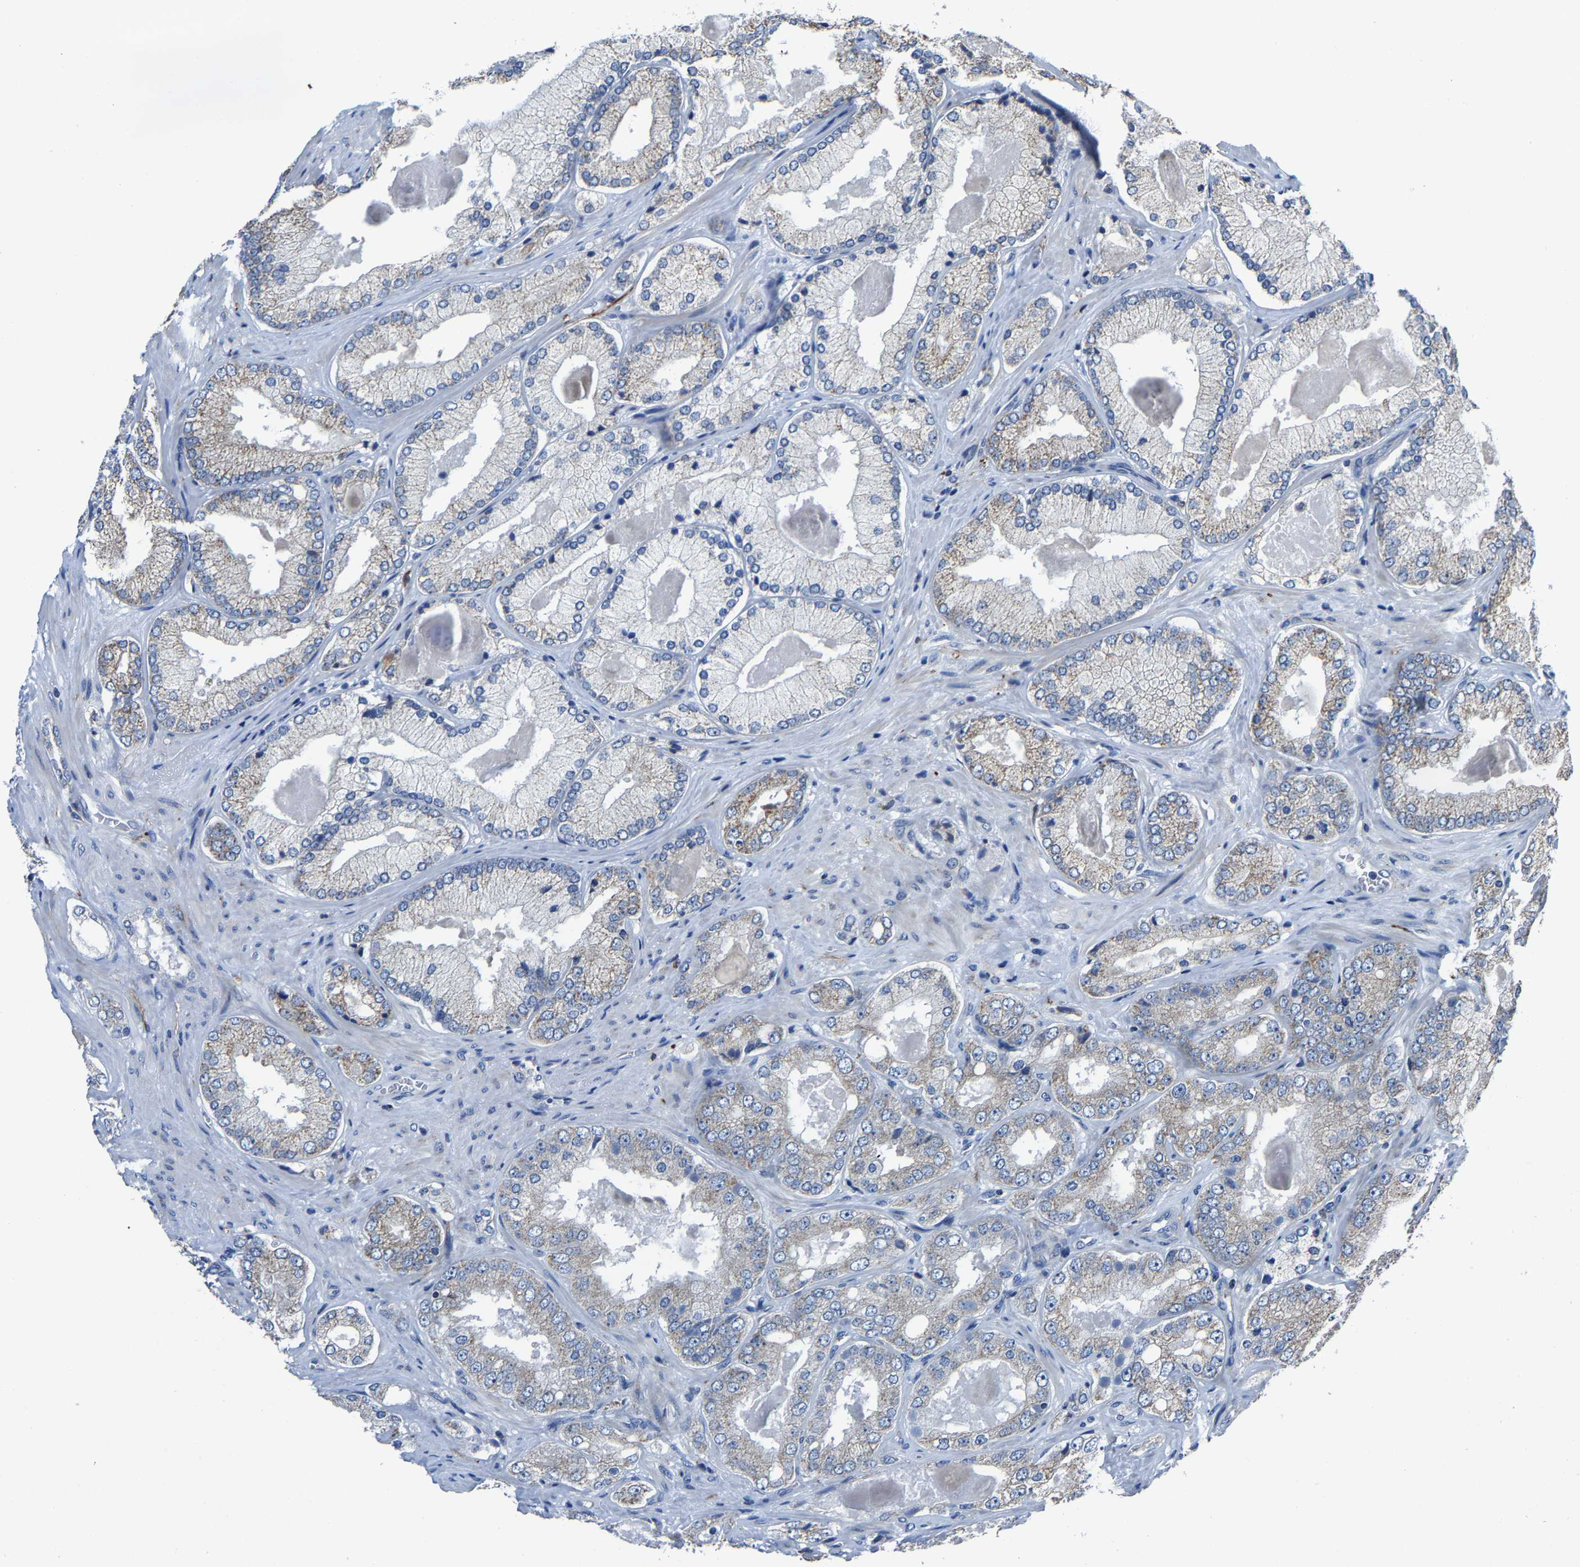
{"staining": {"intensity": "weak", "quantity": "<25%", "location": "cytoplasmic/membranous"}, "tissue": "prostate cancer", "cell_type": "Tumor cells", "image_type": "cancer", "snomed": [{"axis": "morphology", "description": "Adenocarcinoma, Low grade"}, {"axis": "topography", "description": "Prostate"}], "caption": "Tumor cells are negative for protein expression in human adenocarcinoma (low-grade) (prostate).", "gene": "AGK", "patient": {"sex": "male", "age": 65}}